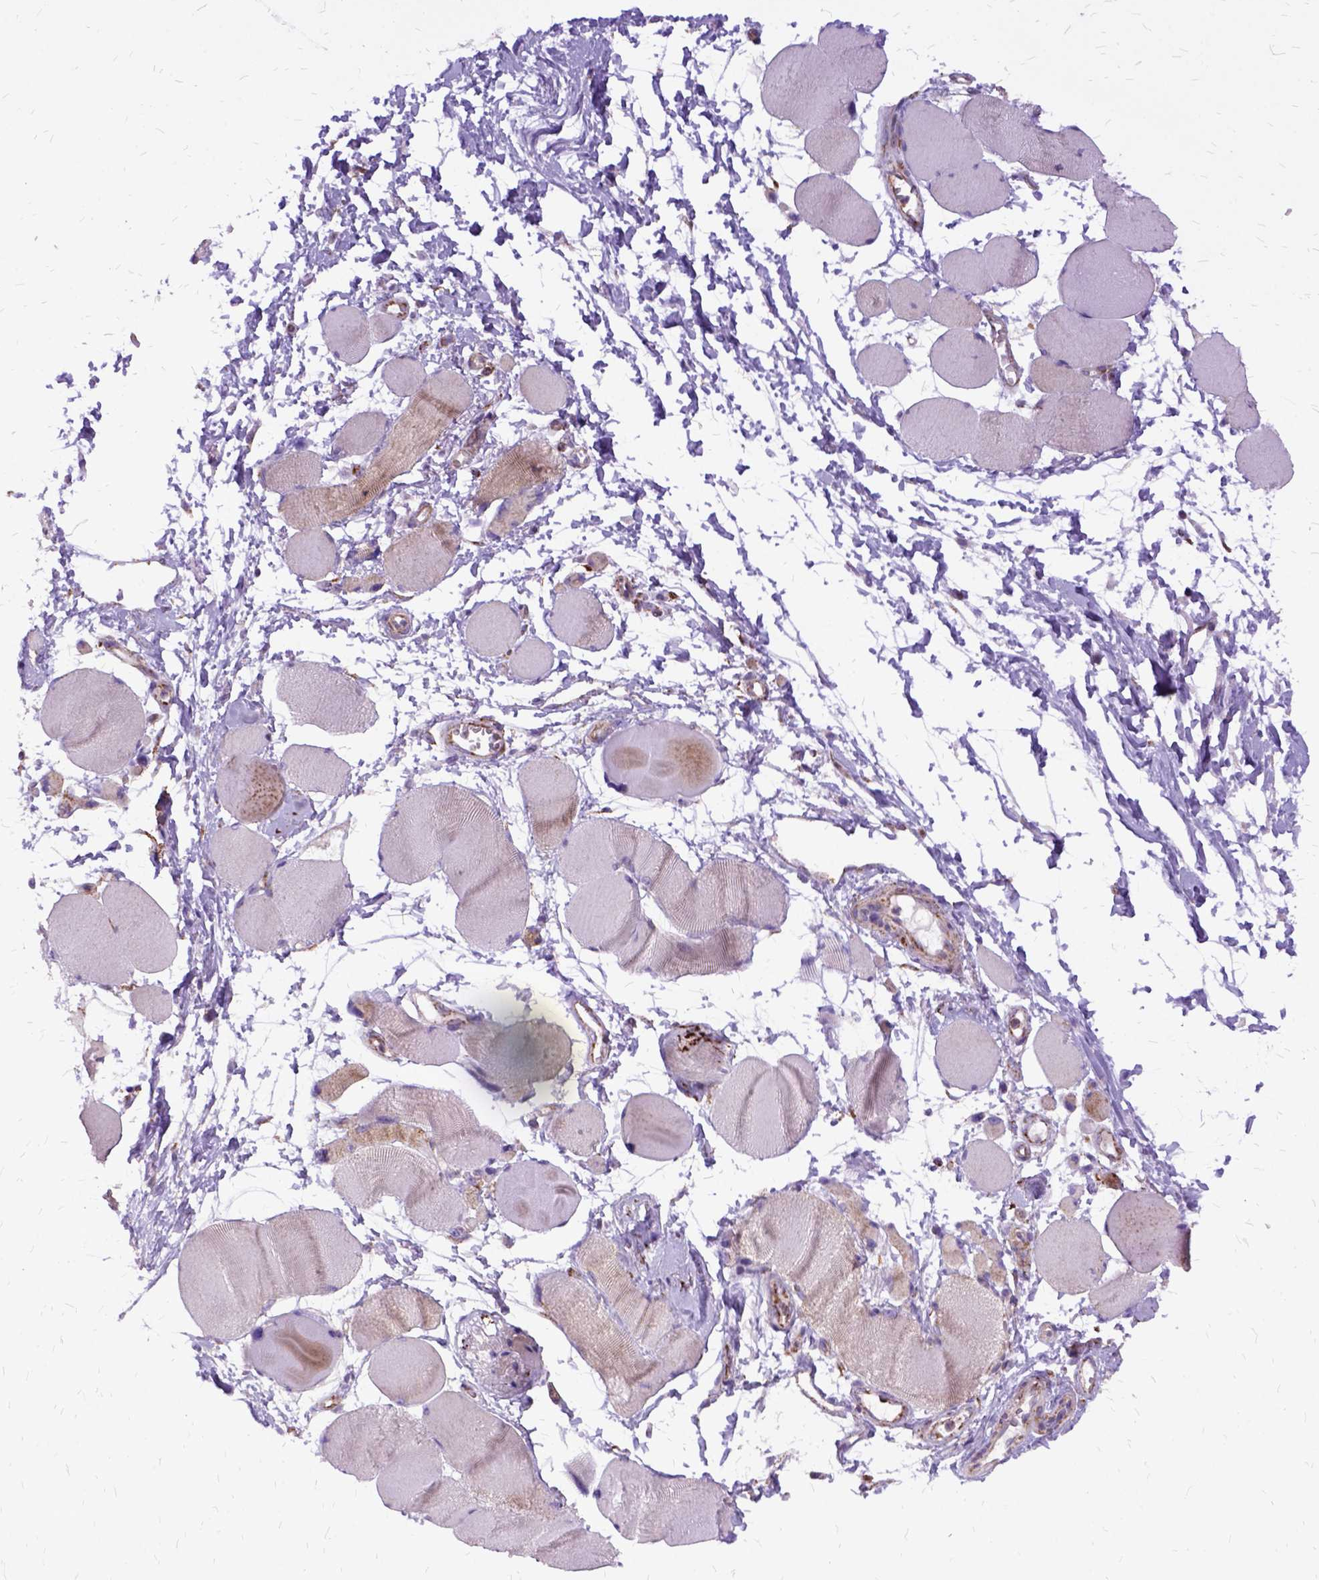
{"staining": {"intensity": "weak", "quantity": "<25%", "location": "cytoplasmic/membranous"}, "tissue": "skeletal muscle", "cell_type": "Myocytes", "image_type": "normal", "snomed": [{"axis": "morphology", "description": "Normal tissue, NOS"}, {"axis": "topography", "description": "Skeletal muscle"}], "caption": "Skeletal muscle stained for a protein using IHC exhibits no staining myocytes.", "gene": "OXCT1", "patient": {"sex": "female", "age": 75}}